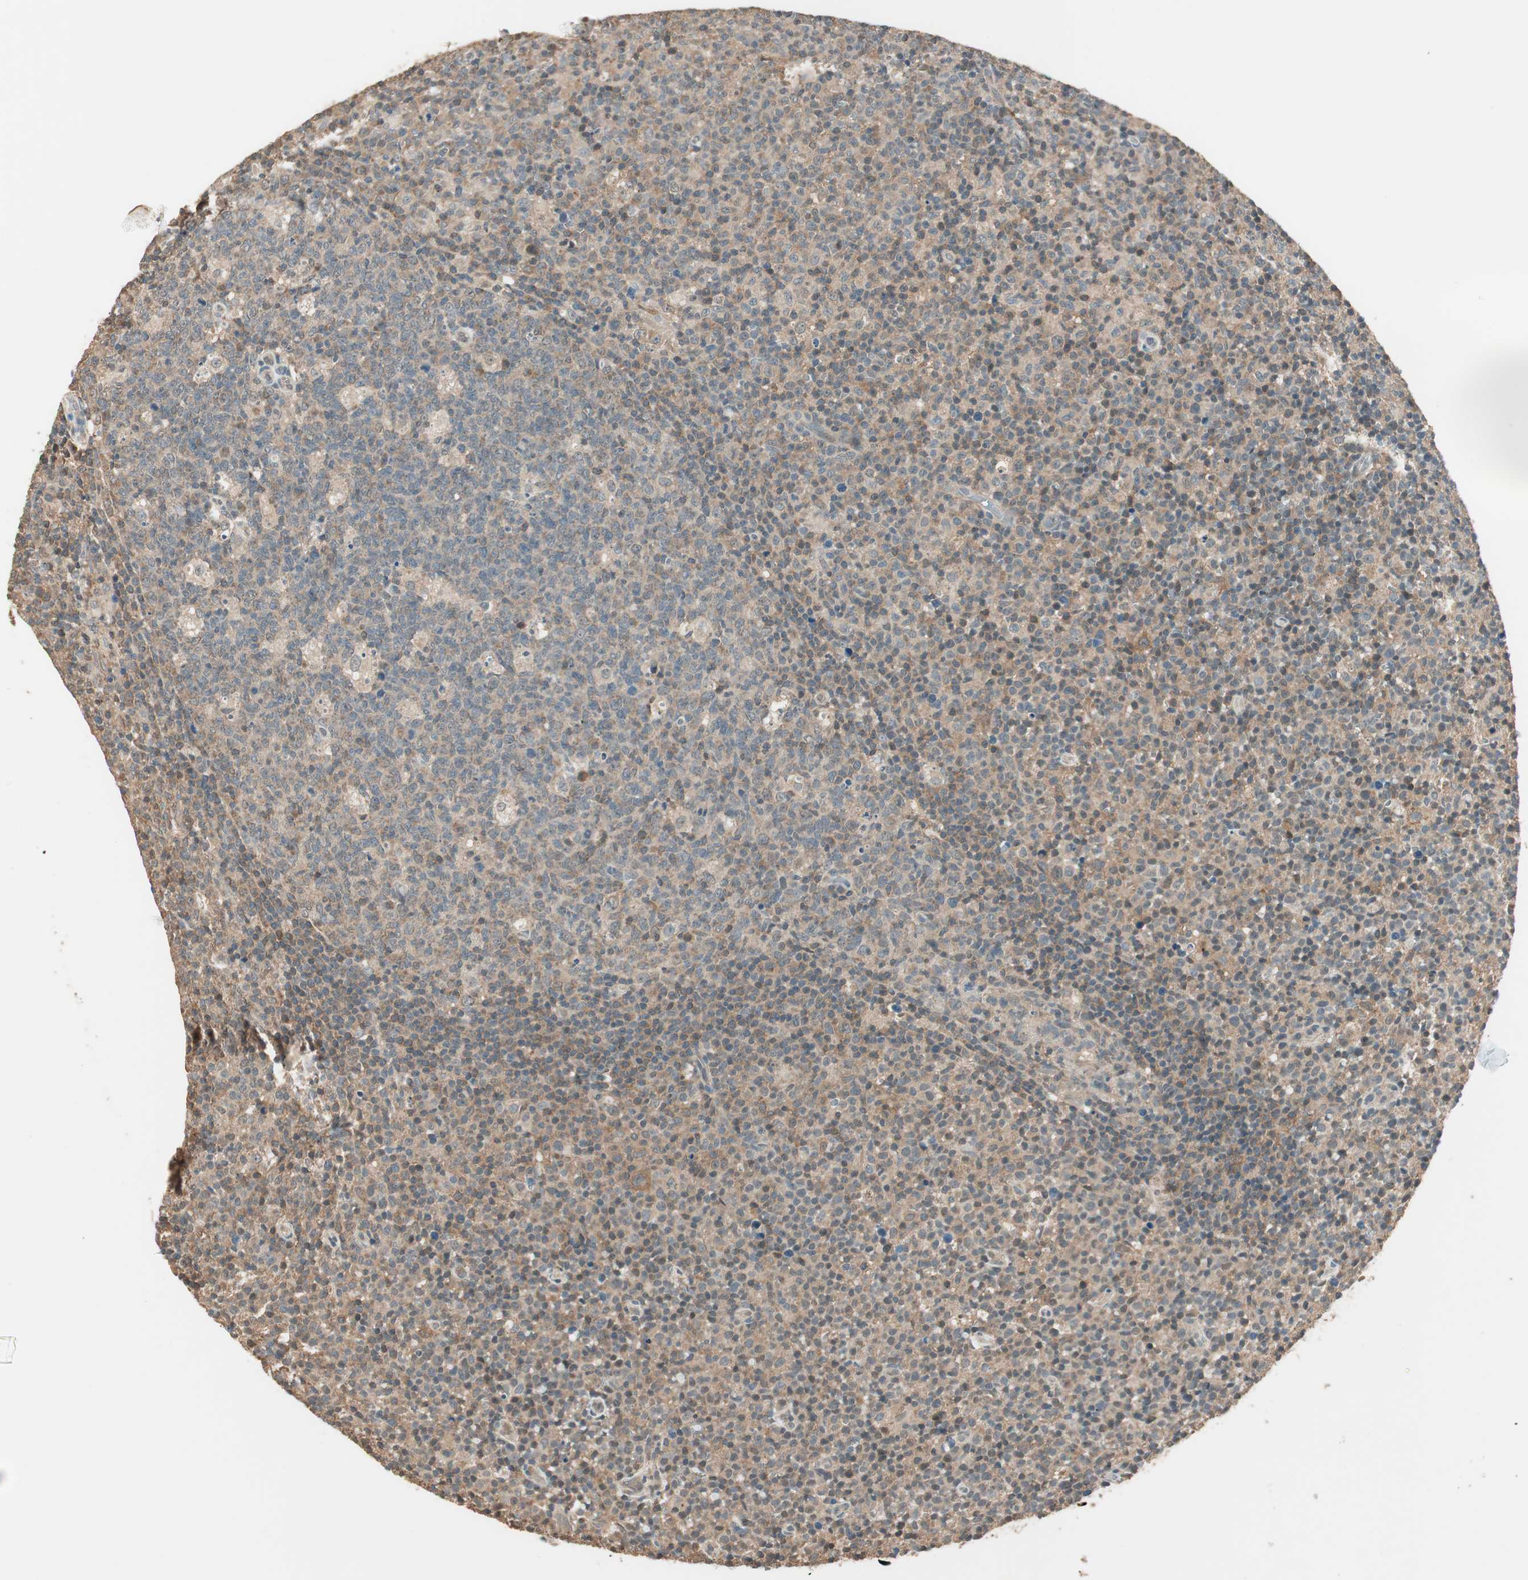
{"staining": {"intensity": "weak", "quantity": "25%-75%", "location": "cytoplasmic/membranous"}, "tissue": "lymph node", "cell_type": "Germinal center cells", "image_type": "normal", "snomed": [{"axis": "morphology", "description": "Normal tissue, NOS"}, {"axis": "morphology", "description": "Inflammation, NOS"}, {"axis": "topography", "description": "Lymph node"}], "caption": "Immunohistochemical staining of unremarkable human lymph node shows weak cytoplasmic/membranous protein staining in about 25%-75% of germinal center cells.", "gene": "TRIM21", "patient": {"sex": "male", "age": 55}}